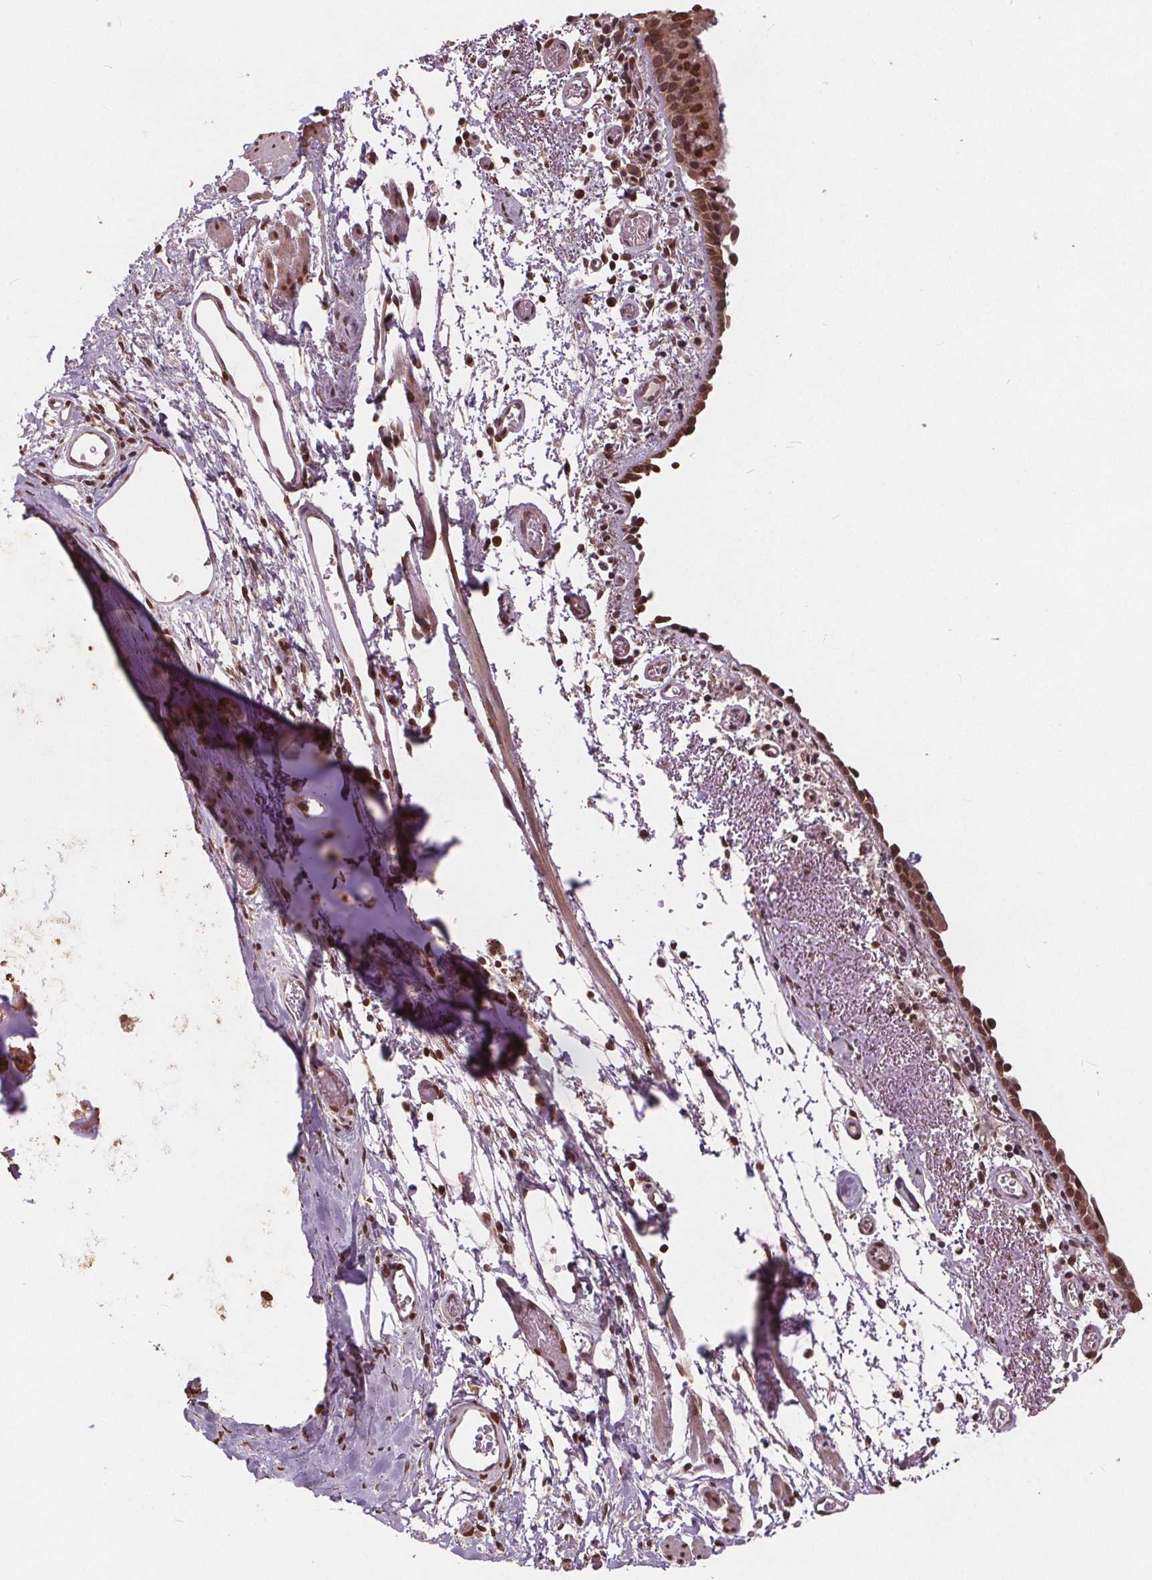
{"staining": {"intensity": "moderate", "quantity": ">75%", "location": "cytoplasmic/membranous,nuclear"}, "tissue": "bronchus", "cell_type": "Respiratory epithelial cells", "image_type": "normal", "snomed": [{"axis": "morphology", "description": "Normal tissue, NOS"}, {"axis": "morphology", "description": "Adenocarcinoma, NOS"}, {"axis": "topography", "description": "Bronchus"}], "caption": "Respiratory epithelial cells reveal medium levels of moderate cytoplasmic/membranous,nuclear positivity in approximately >75% of cells in normal bronchus.", "gene": "HIF1AN", "patient": {"sex": "male", "age": 68}}